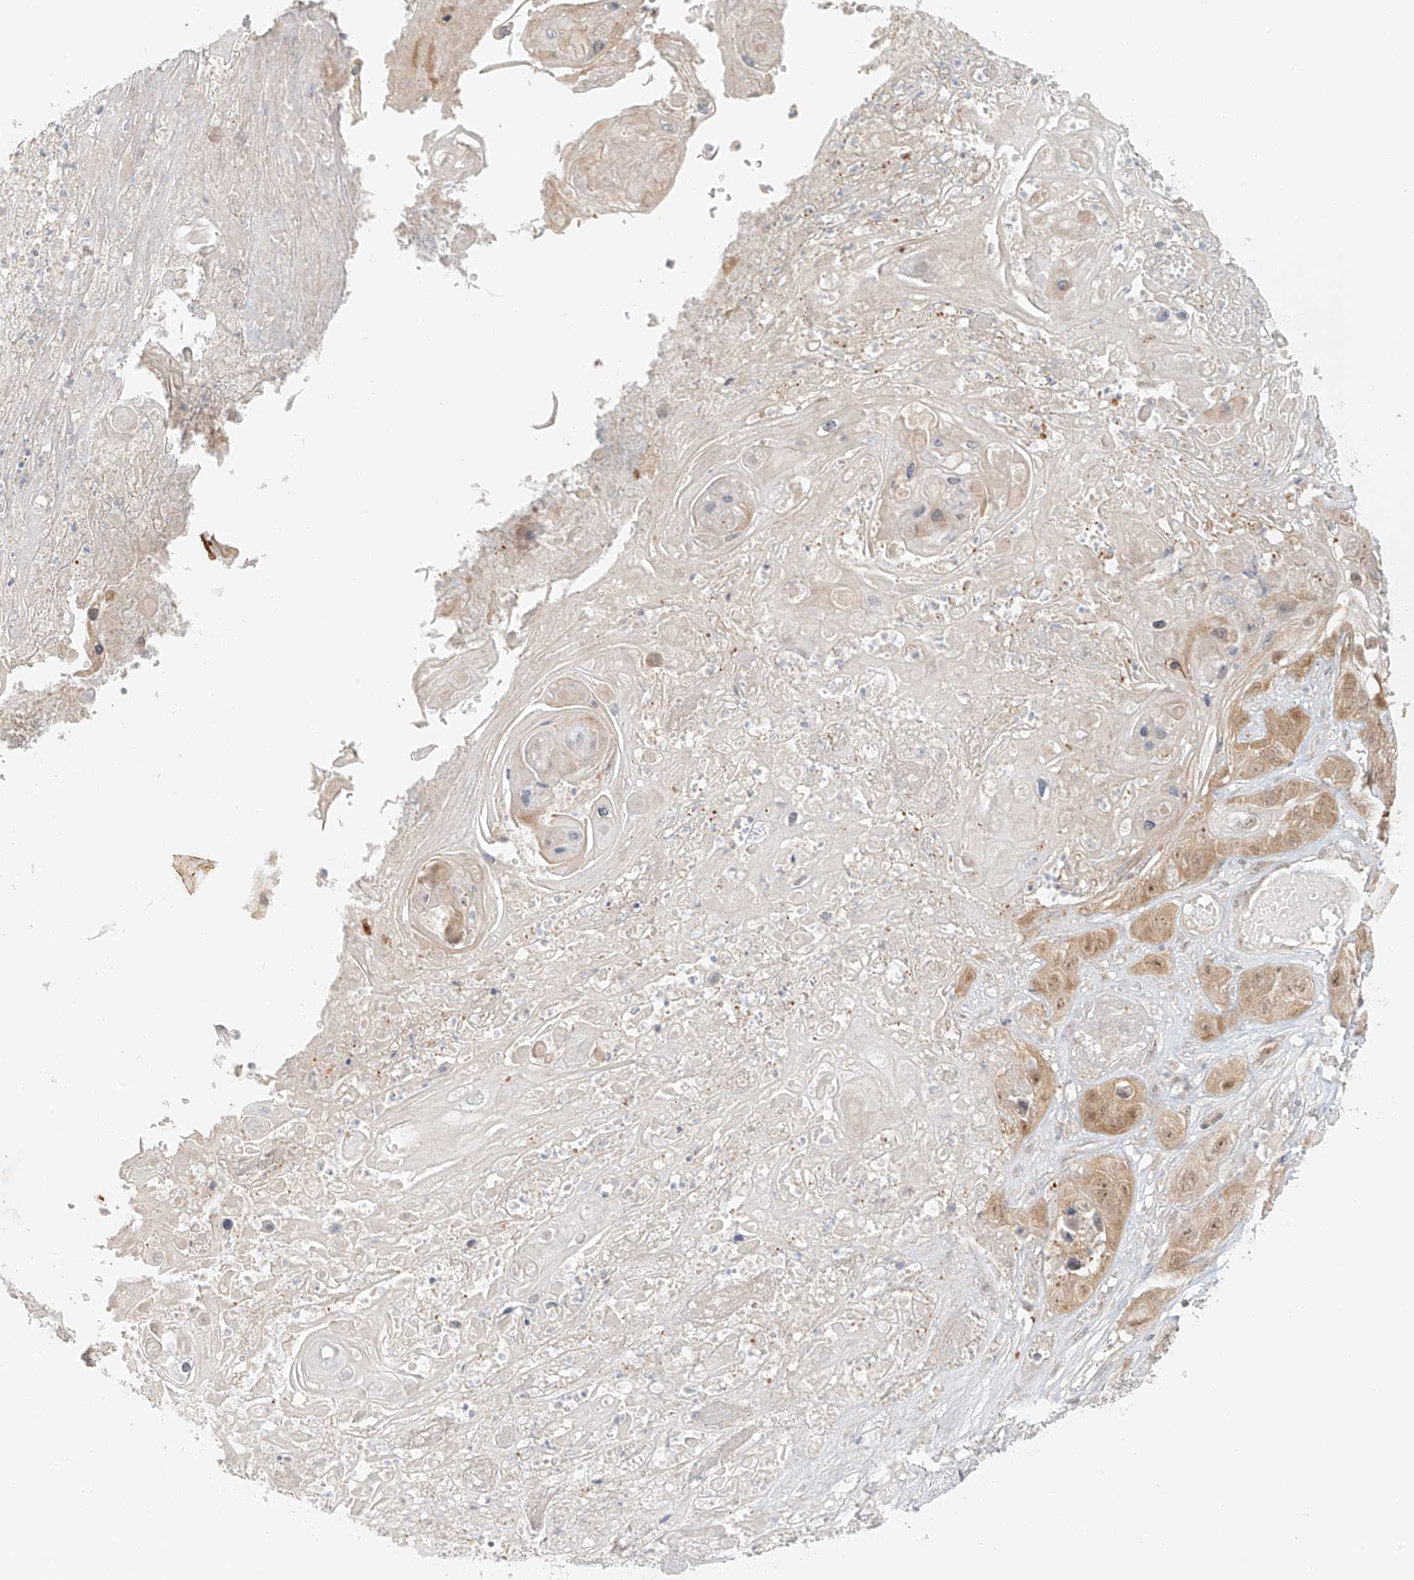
{"staining": {"intensity": "weak", "quantity": ">75%", "location": "cytoplasmic/membranous,nuclear"}, "tissue": "skin cancer", "cell_type": "Tumor cells", "image_type": "cancer", "snomed": [{"axis": "morphology", "description": "Squamous cell carcinoma, NOS"}, {"axis": "topography", "description": "Skin"}], "caption": "This micrograph exhibits IHC staining of skin cancer, with low weak cytoplasmic/membranous and nuclear expression in approximately >75% of tumor cells.", "gene": "MIPEP", "patient": {"sex": "male", "age": 55}}